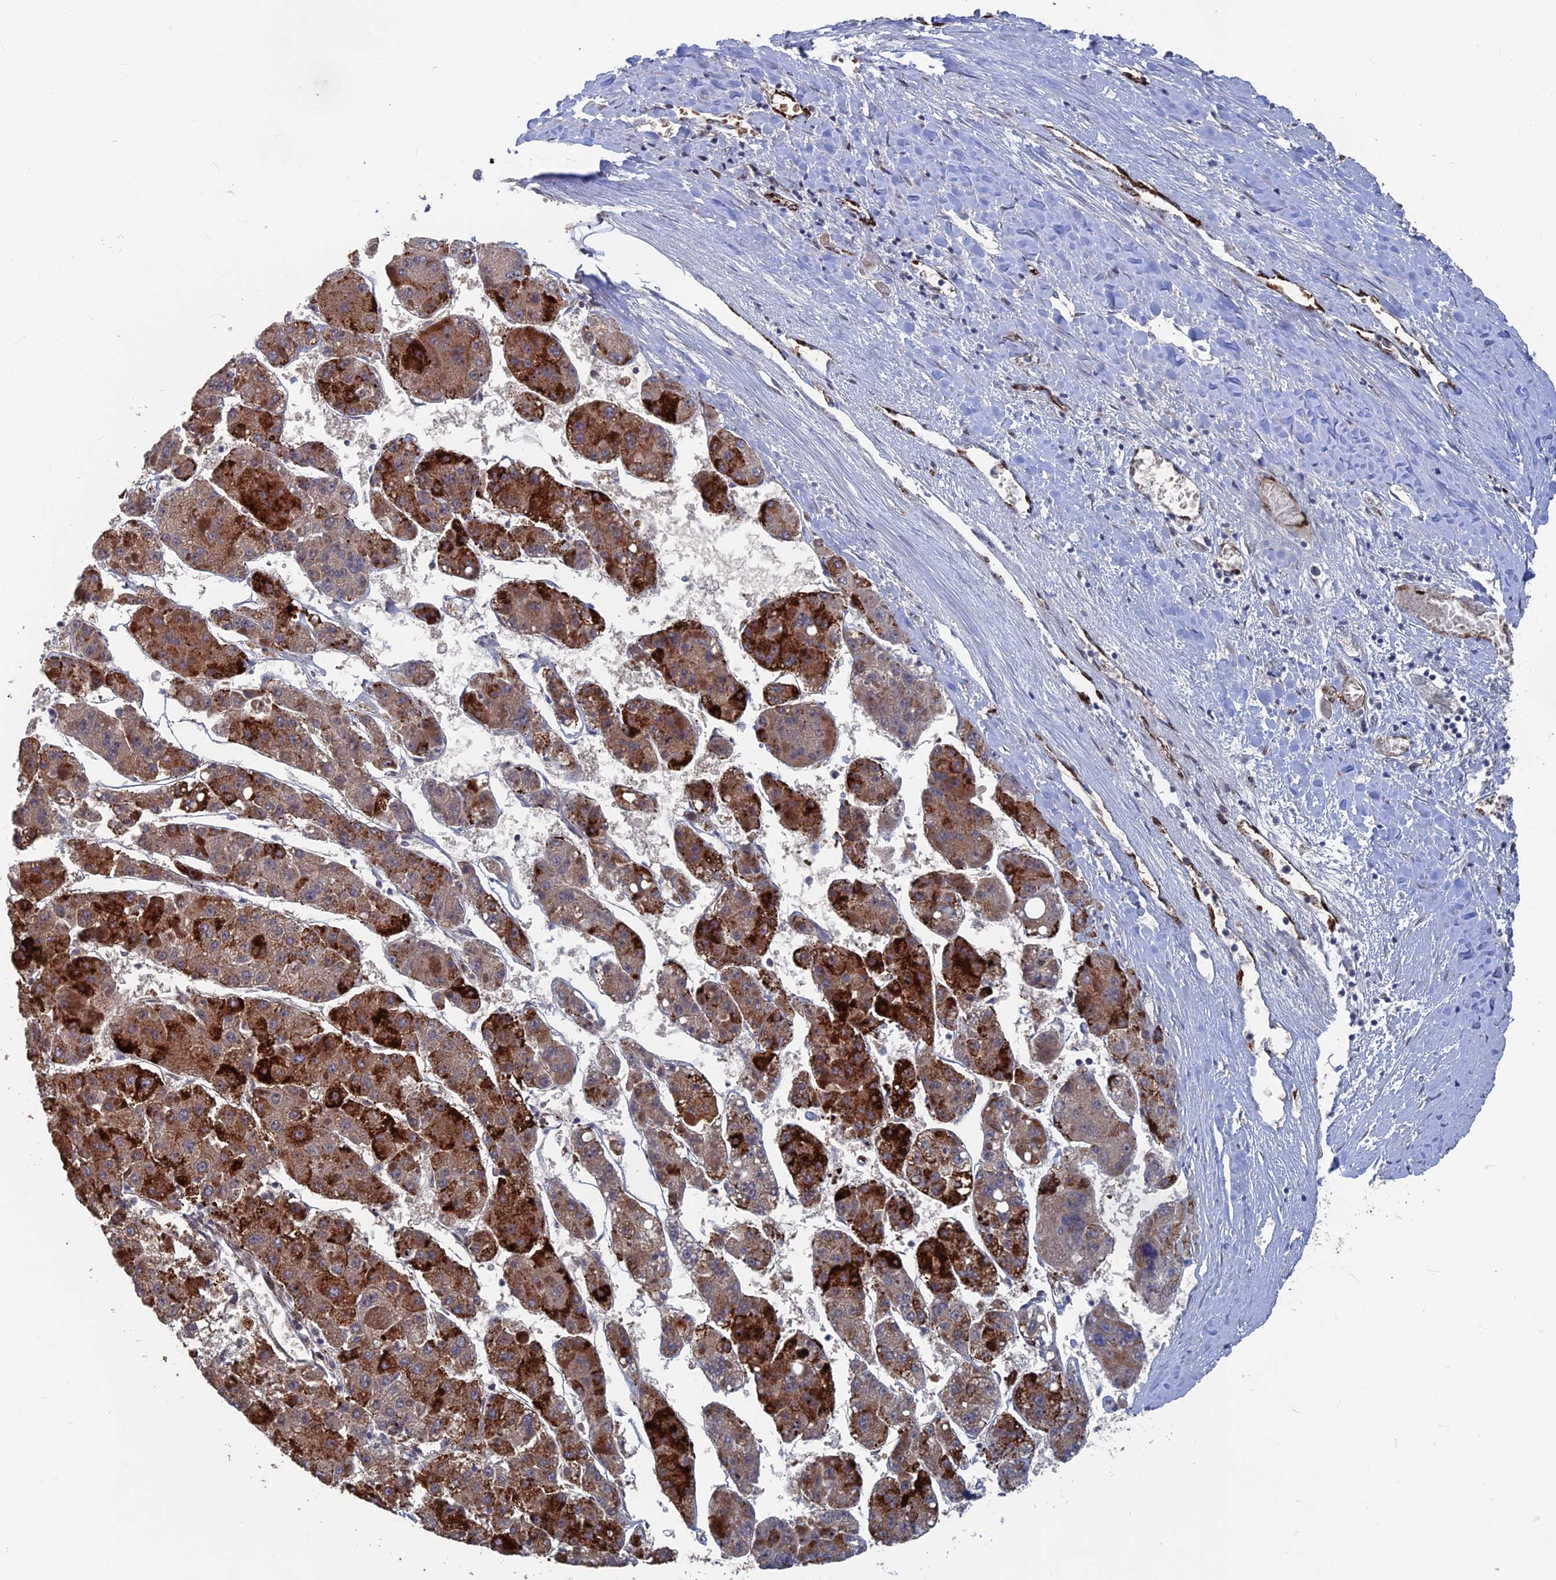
{"staining": {"intensity": "strong", "quantity": "25%-75%", "location": "cytoplasmic/membranous"}, "tissue": "liver cancer", "cell_type": "Tumor cells", "image_type": "cancer", "snomed": [{"axis": "morphology", "description": "Carcinoma, Hepatocellular, NOS"}, {"axis": "topography", "description": "Liver"}], "caption": "Strong cytoplasmic/membranous protein staining is present in about 25%-75% of tumor cells in liver hepatocellular carcinoma.", "gene": "SH3D21", "patient": {"sex": "female", "age": 73}}